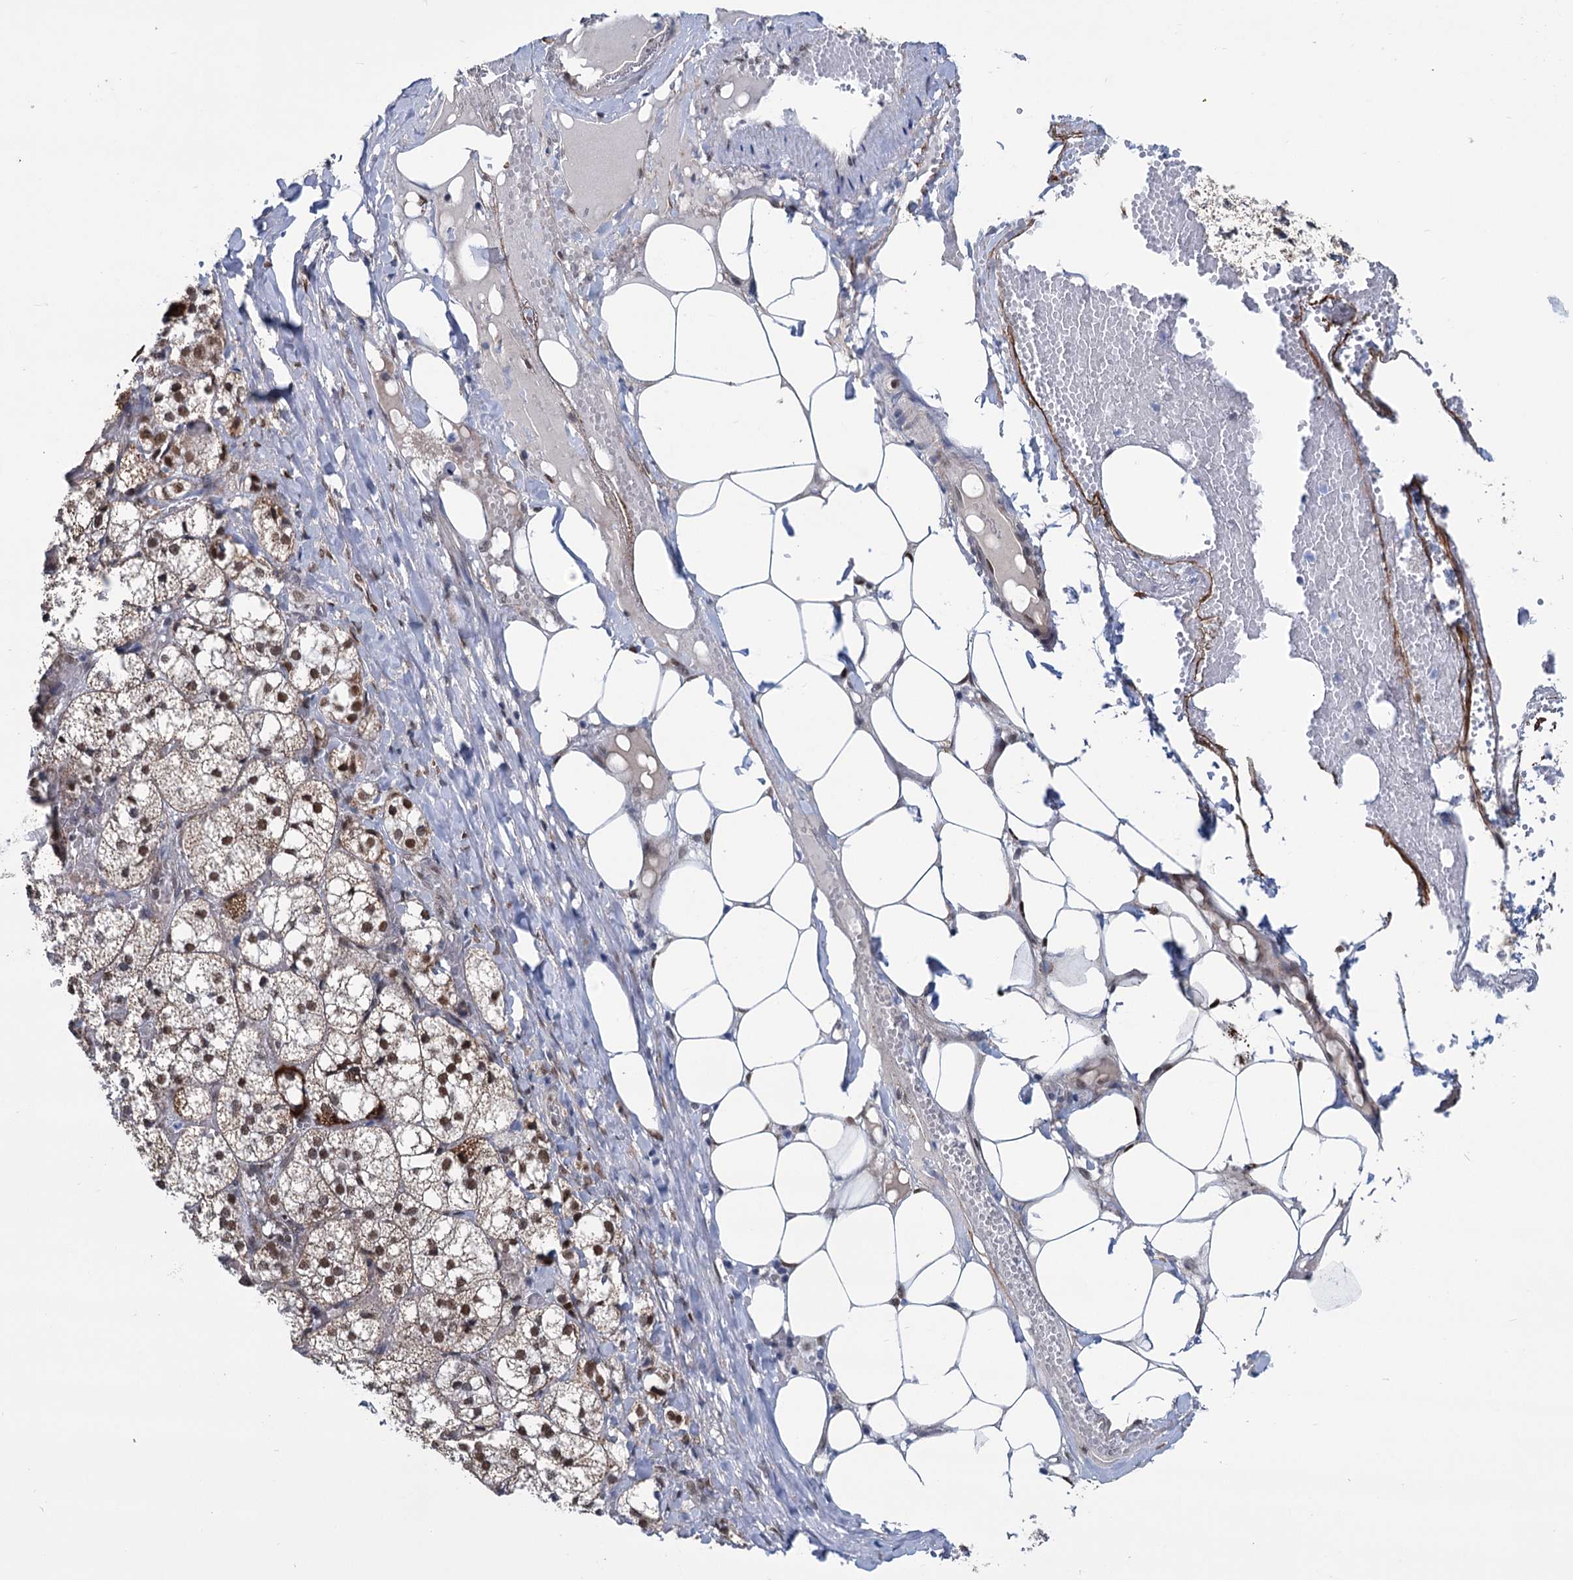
{"staining": {"intensity": "moderate", "quantity": ">75%", "location": "cytoplasmic/membranous,nuclear"}, "tissue": "adrenal gland", "cell_type": "Glandular cells", "image_type": "normal", "snomed": [{"axis": "morphology", "description": "Normal tissue, NOS"}, {"axis": "topography", "description": "Adrenal gland"}], "caption": "Immunohistochemical staining of unremarkable adrenal gland displays moderate cytoplasmic/membranous,nuclear protein expression in about >75% of glandular cells. (Brightfield microscopy of DAB IHC at high magnification).", "gene": "MORN3", "patient": {"sex": "female", "age": 61}}